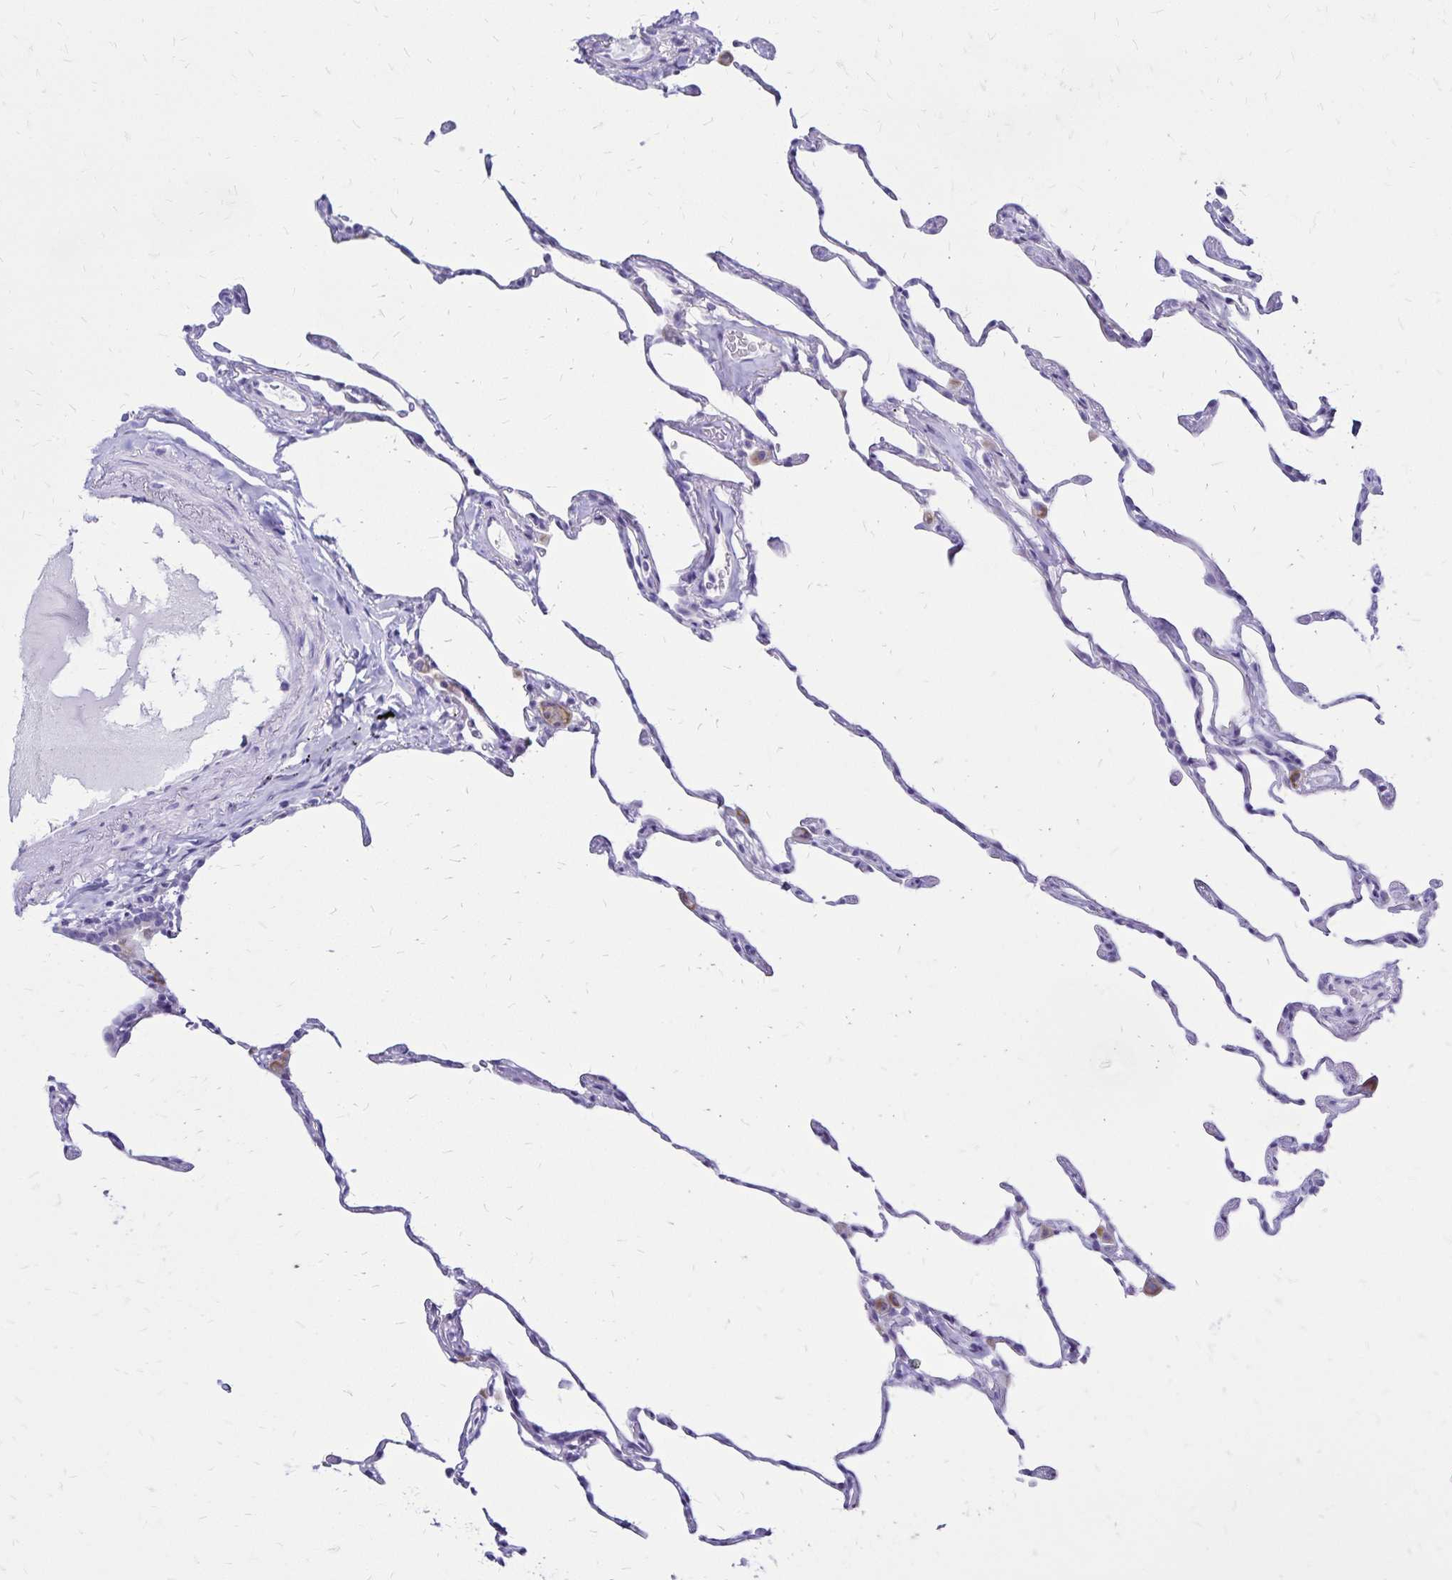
{"staining": {"intensity": "negative", "quantity": "none", "location": "none"}, "tissue": "lung", "cell_type": "Alveolar cells", "image_type": "normal", "snomed": [{"axis": "morphology", "description": "Normal tissue, NOS"}, {"axis": "topography", "description": "Lung"}], "caption": "Human lung stained for a protein using immunohistochemistry displays no staining in alveolar cells.", "gene": "LIN28B", "patient": {"sex": "female", "age": 57}}